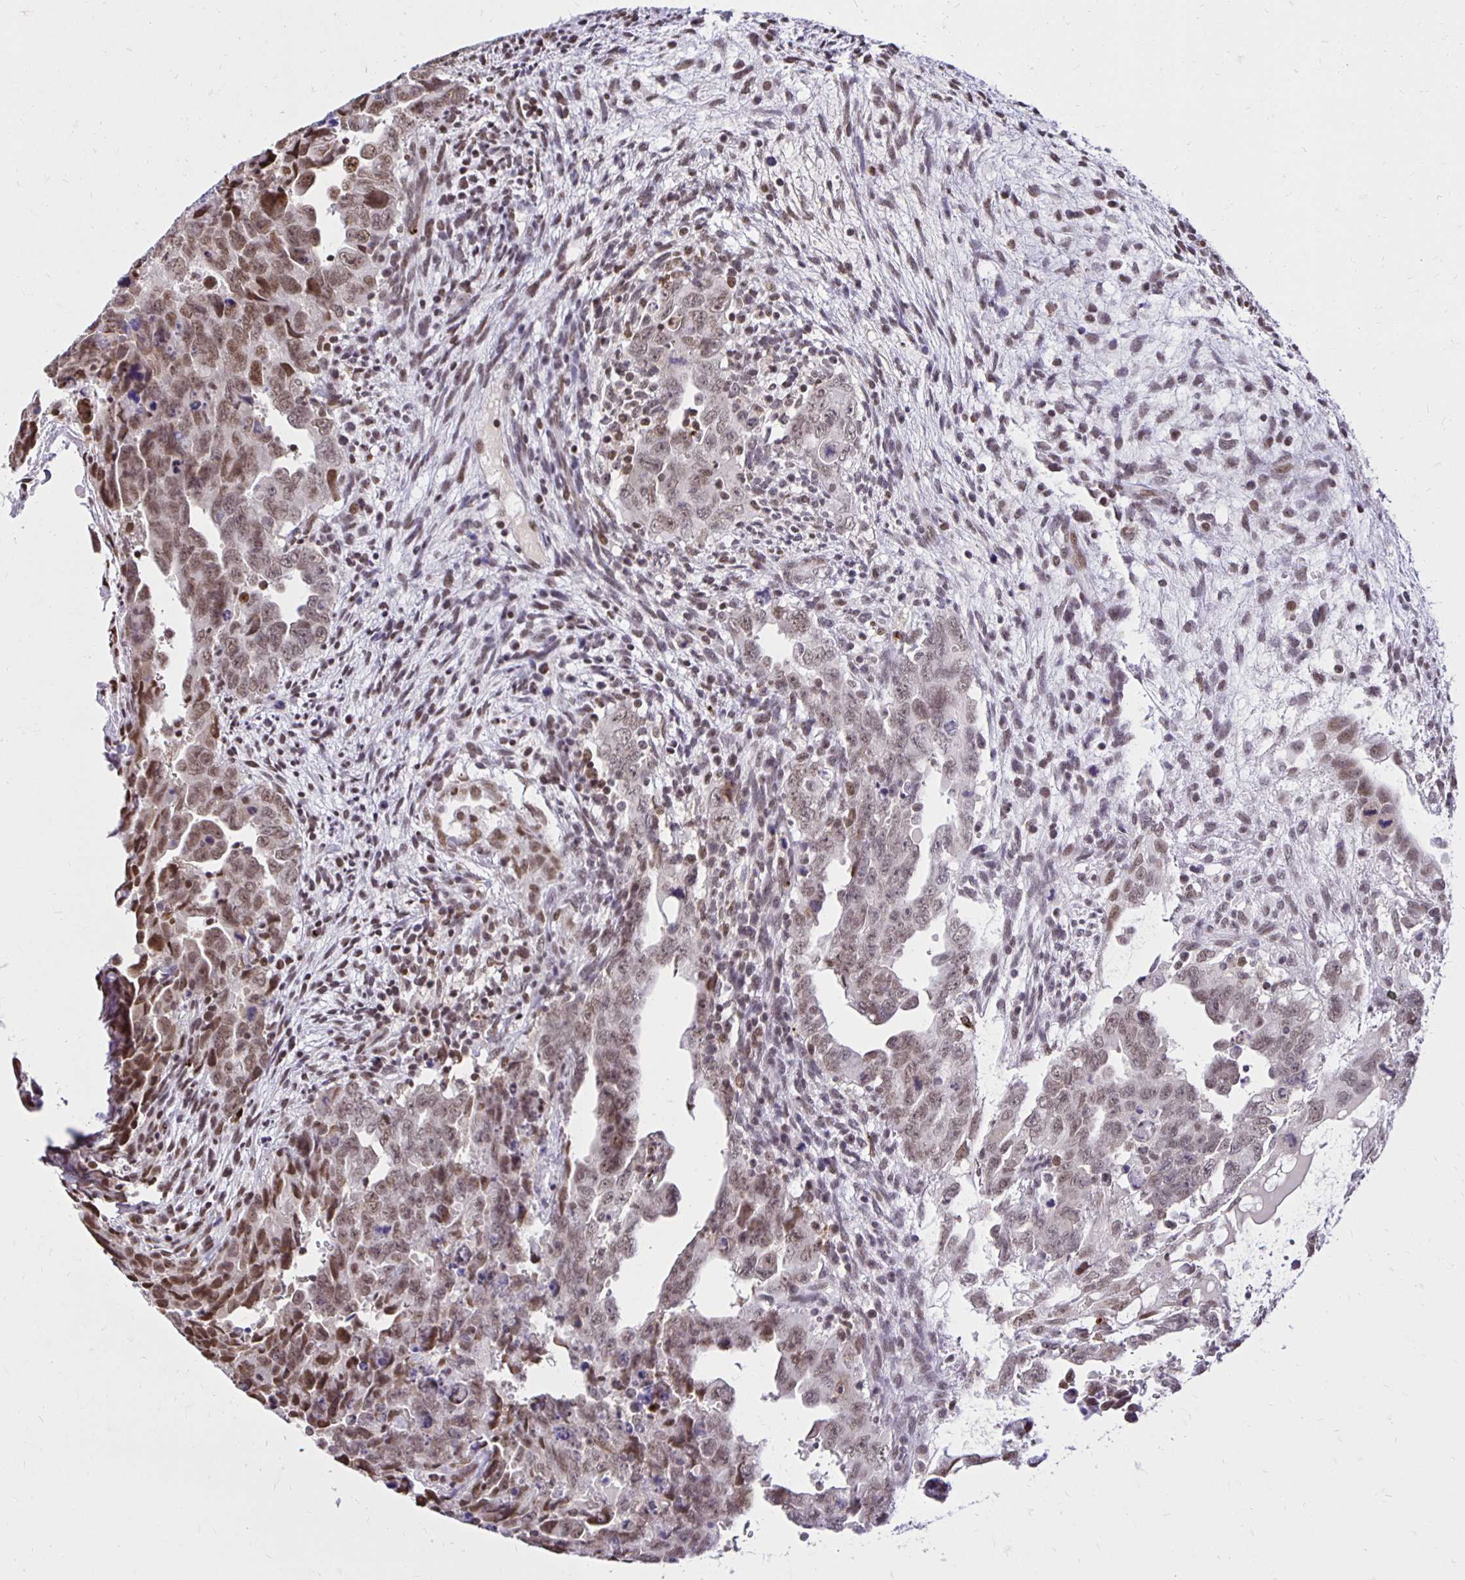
{"staining": {"intensity": "moderate", "quantity": ">75%", "location": "nuclear"}, "tissue": "testis cancer", "cell_type": "Tumor cells", "image_type": "cancer", "snomed": [{"axis": "morphology", "description": "Carcinoma, Embryonal, NOS"}, {"axis": "topography", "description": "Testis"}], "caption": "Testis embryonal carcinoma tissue demonstrates moderate nuclear staining in approximately >75% of tumor cells", "gene": "ZNF579", "patient": {"sex": "male", "age": 24}}